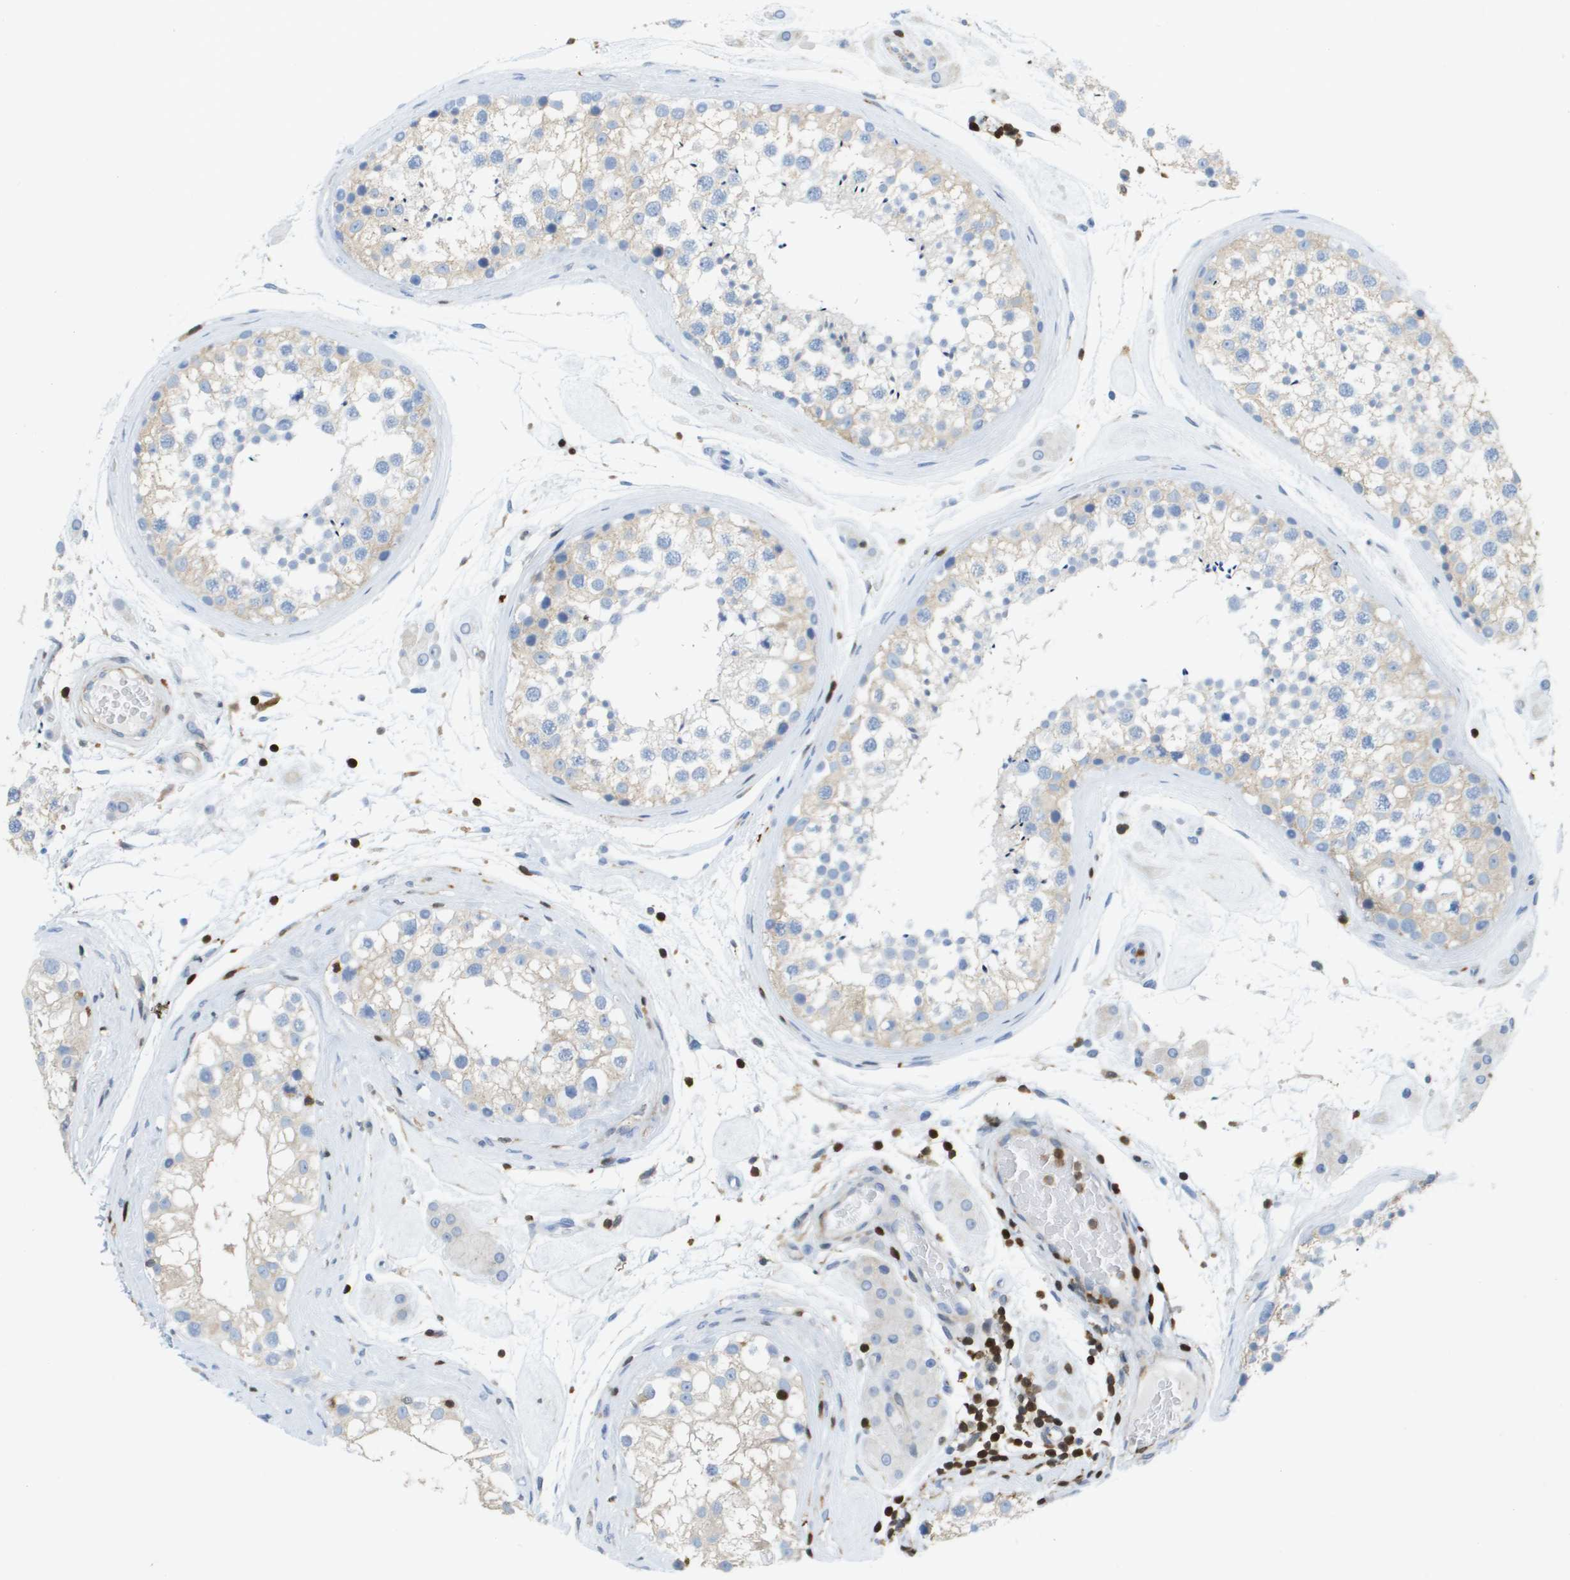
{"staining": {"intensity": "weak", "quantity": "<25%", "location": "cytoplasmic/membranous"}, "tissue": "testis", "cell_type": "Cells in seminiferous ducts", "image_type": "normal", "snomed": [{"axis": "morphology", "description": "Normal tissue, NOS"}, {"axis": "topography", "description": "Testis"}], "caption": "This is a micrograph of immunohistochemistry staining of benign testis, which shows no positivity in cells in seminiferous ducts.", "gene": "DOCK5", "patient": {"sex": "male", "age": 46}}